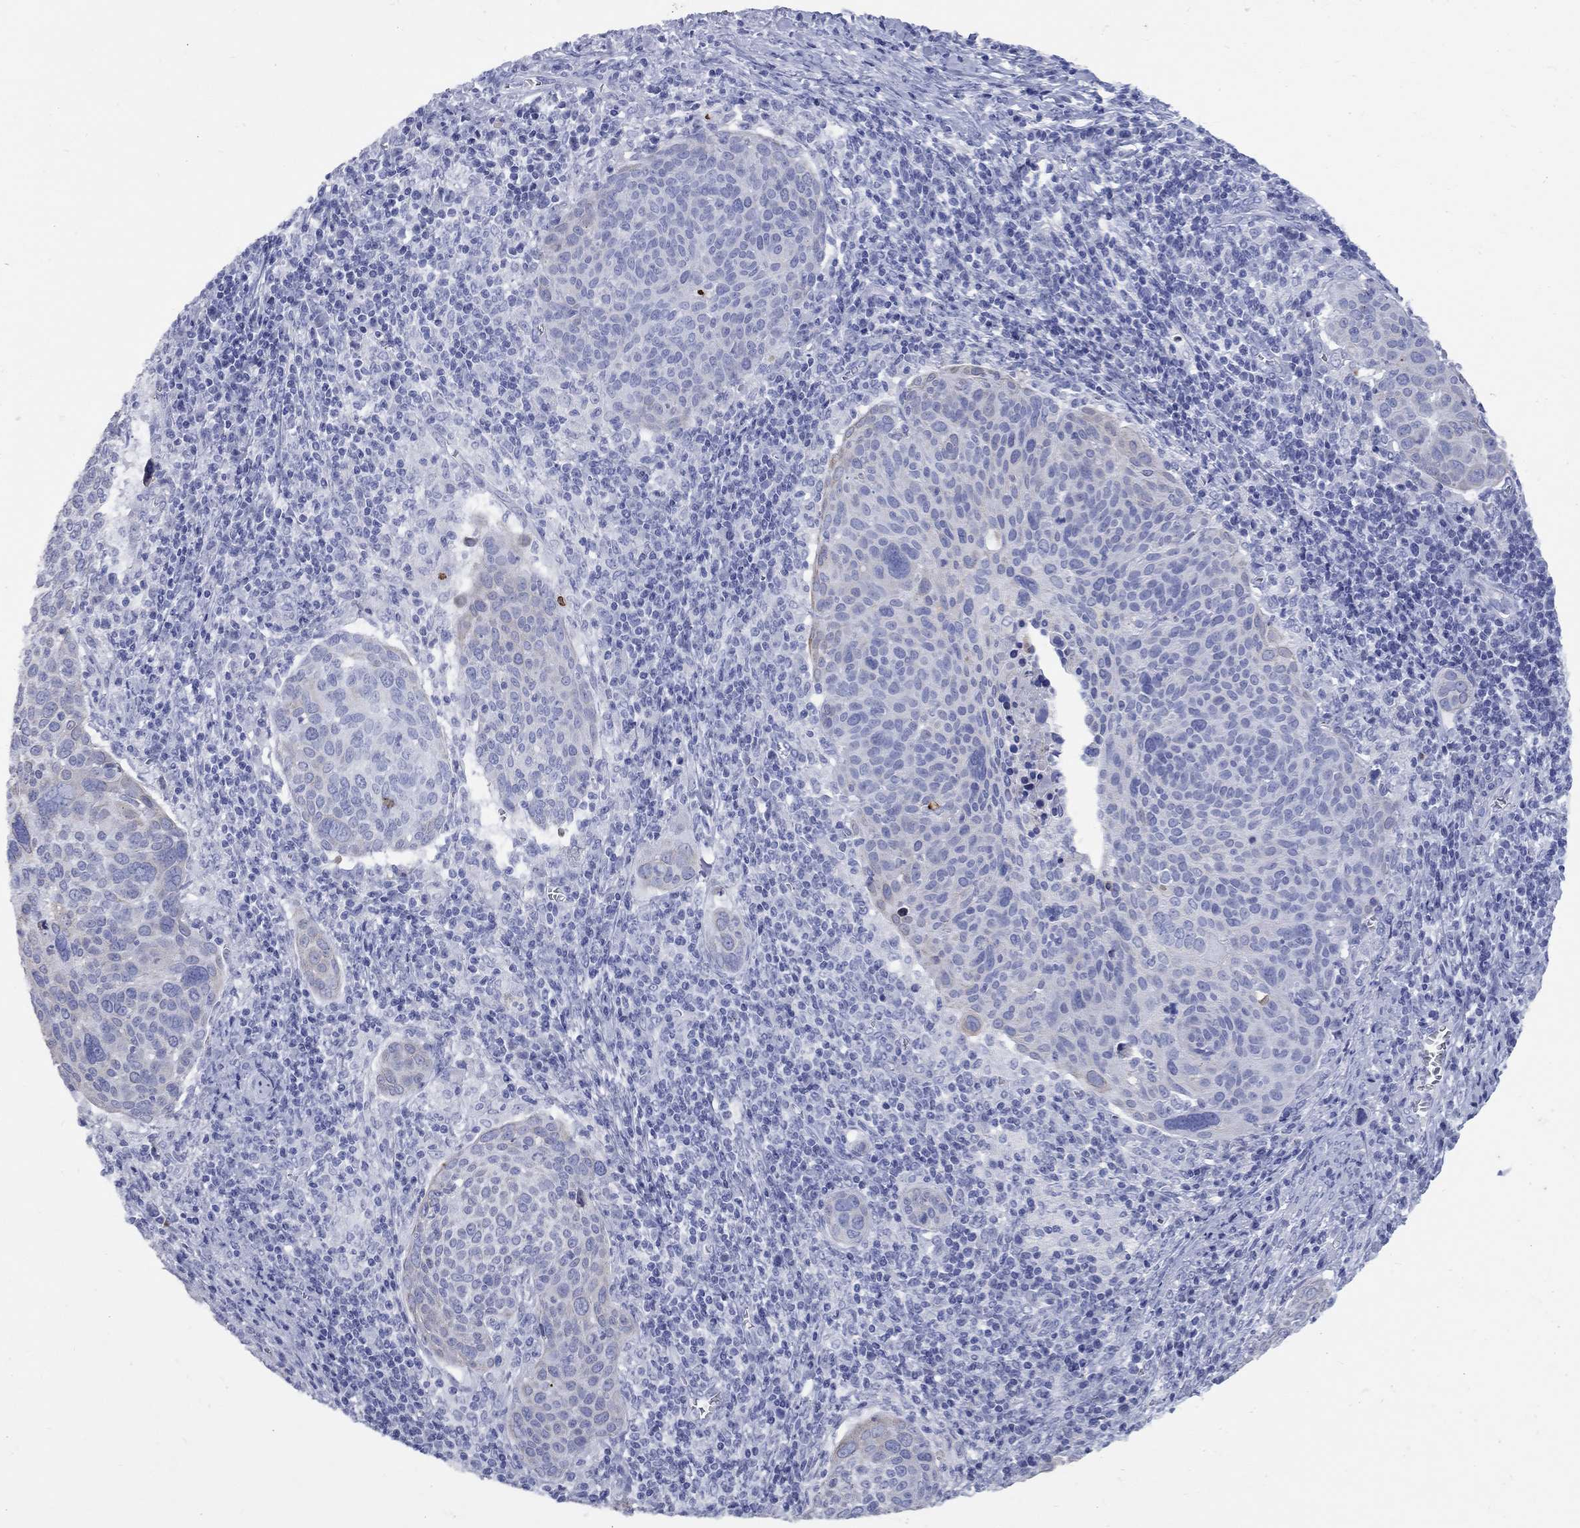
{"staining": {"intensity": "negative", "quantity": "none", "location": "none"}, "tissue": "cervical cancer", "cell_type": "Tumor cells", "image_type": "cancer", "snomed": [{"axis": "morphology", "description": "Squamous cell carcinoma, NOS"}, {"axis": "topography", "description": "Cervix"}], "caption": "IHC of human cervical cancer demonstrates no positivity in tumor cells.", "gene": "CCNA1", "patient": {"sex": "female", "age": 39}}